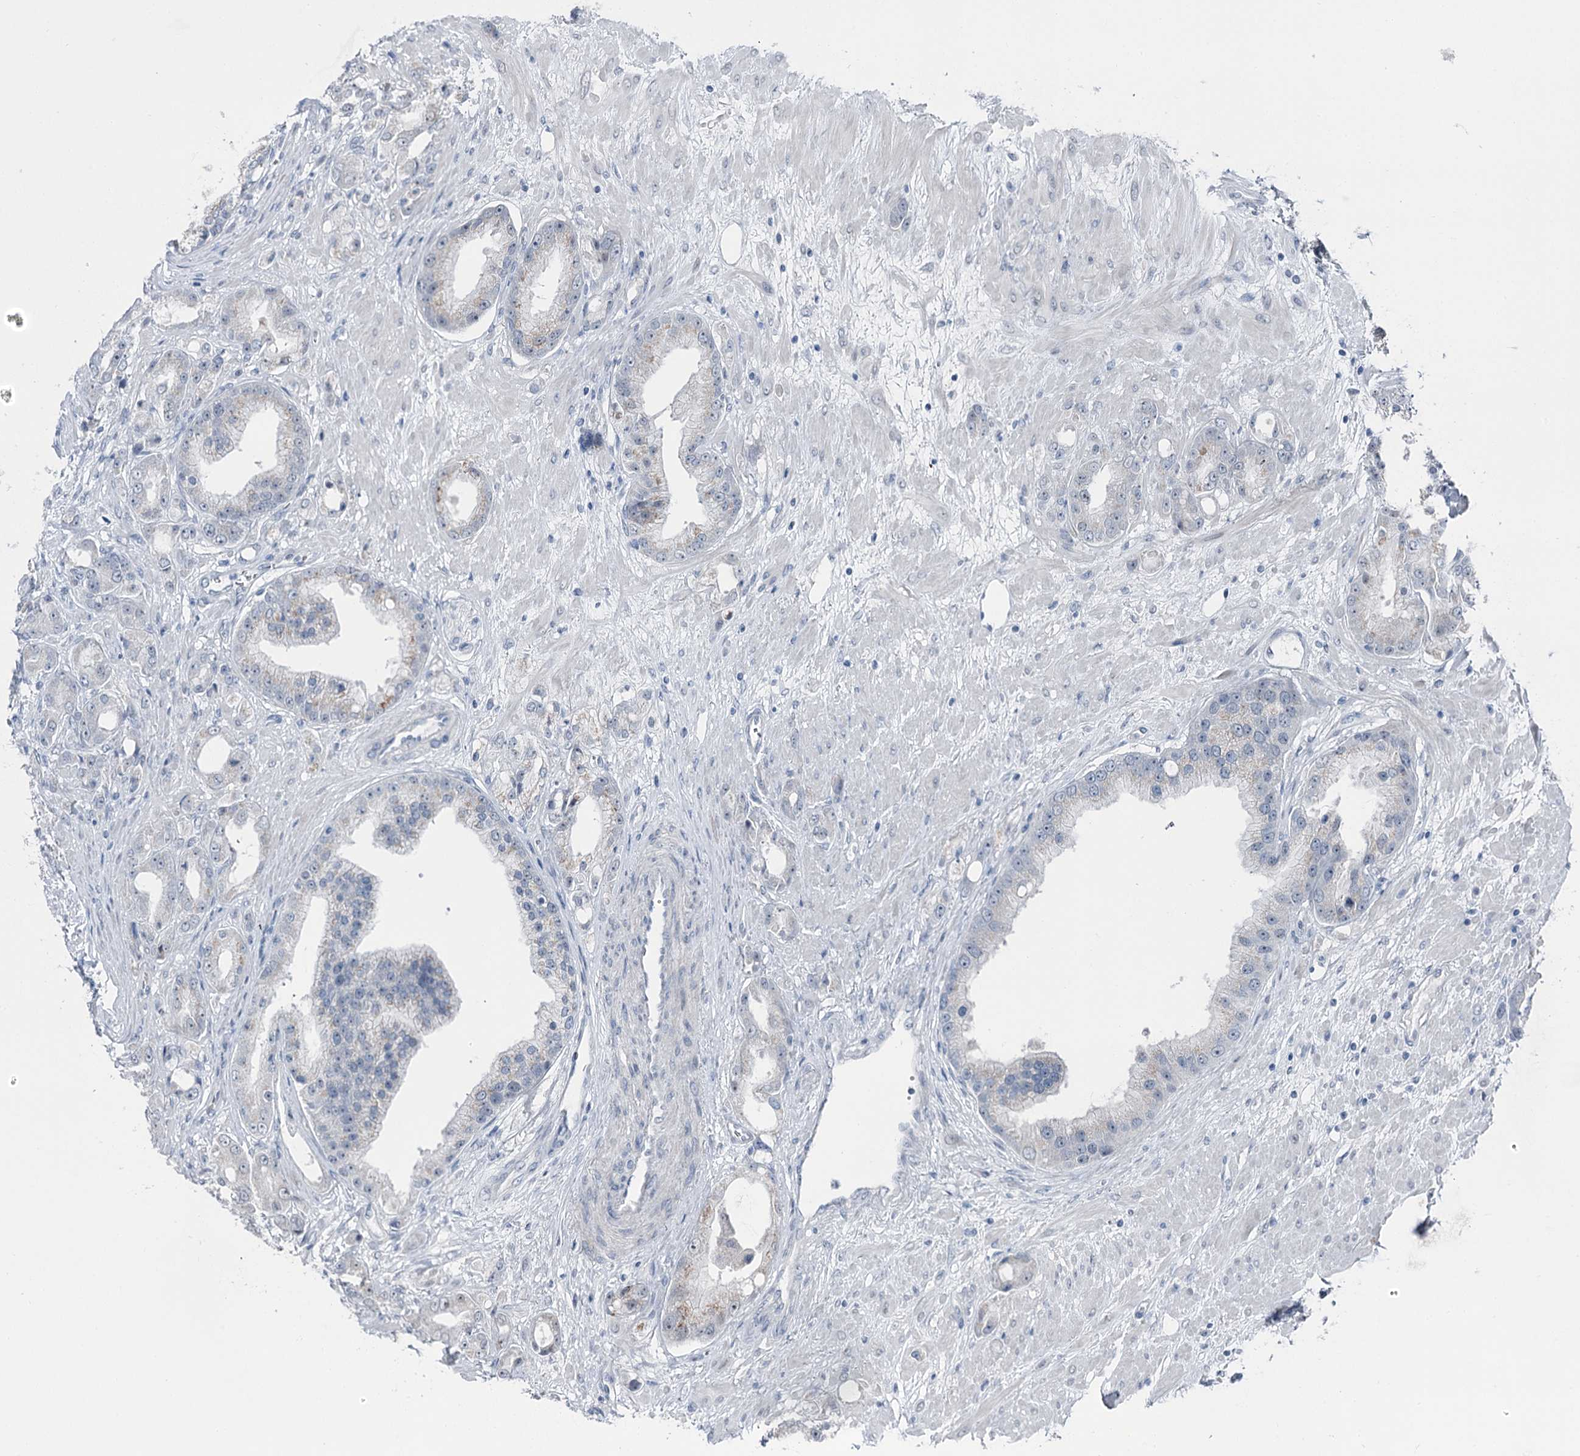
{"staining": {"intensity": "negative", "quantity": "none", "location": "none"}, "tissue": "prostate cancer", "cell_type": "Tumor cells", "image_type": "cancer", "snomed": [{"axis": "morphology", "description": "Adenocarcinoma, Low grade"}, {"axis": "topography", "description": "Prostate"}], "caption": "Histopathology image shows no significant protein expression in tumor cells of prostate cancer.", "gene": "STEEP1", "patient": {"sex": "male", "age": 67}}